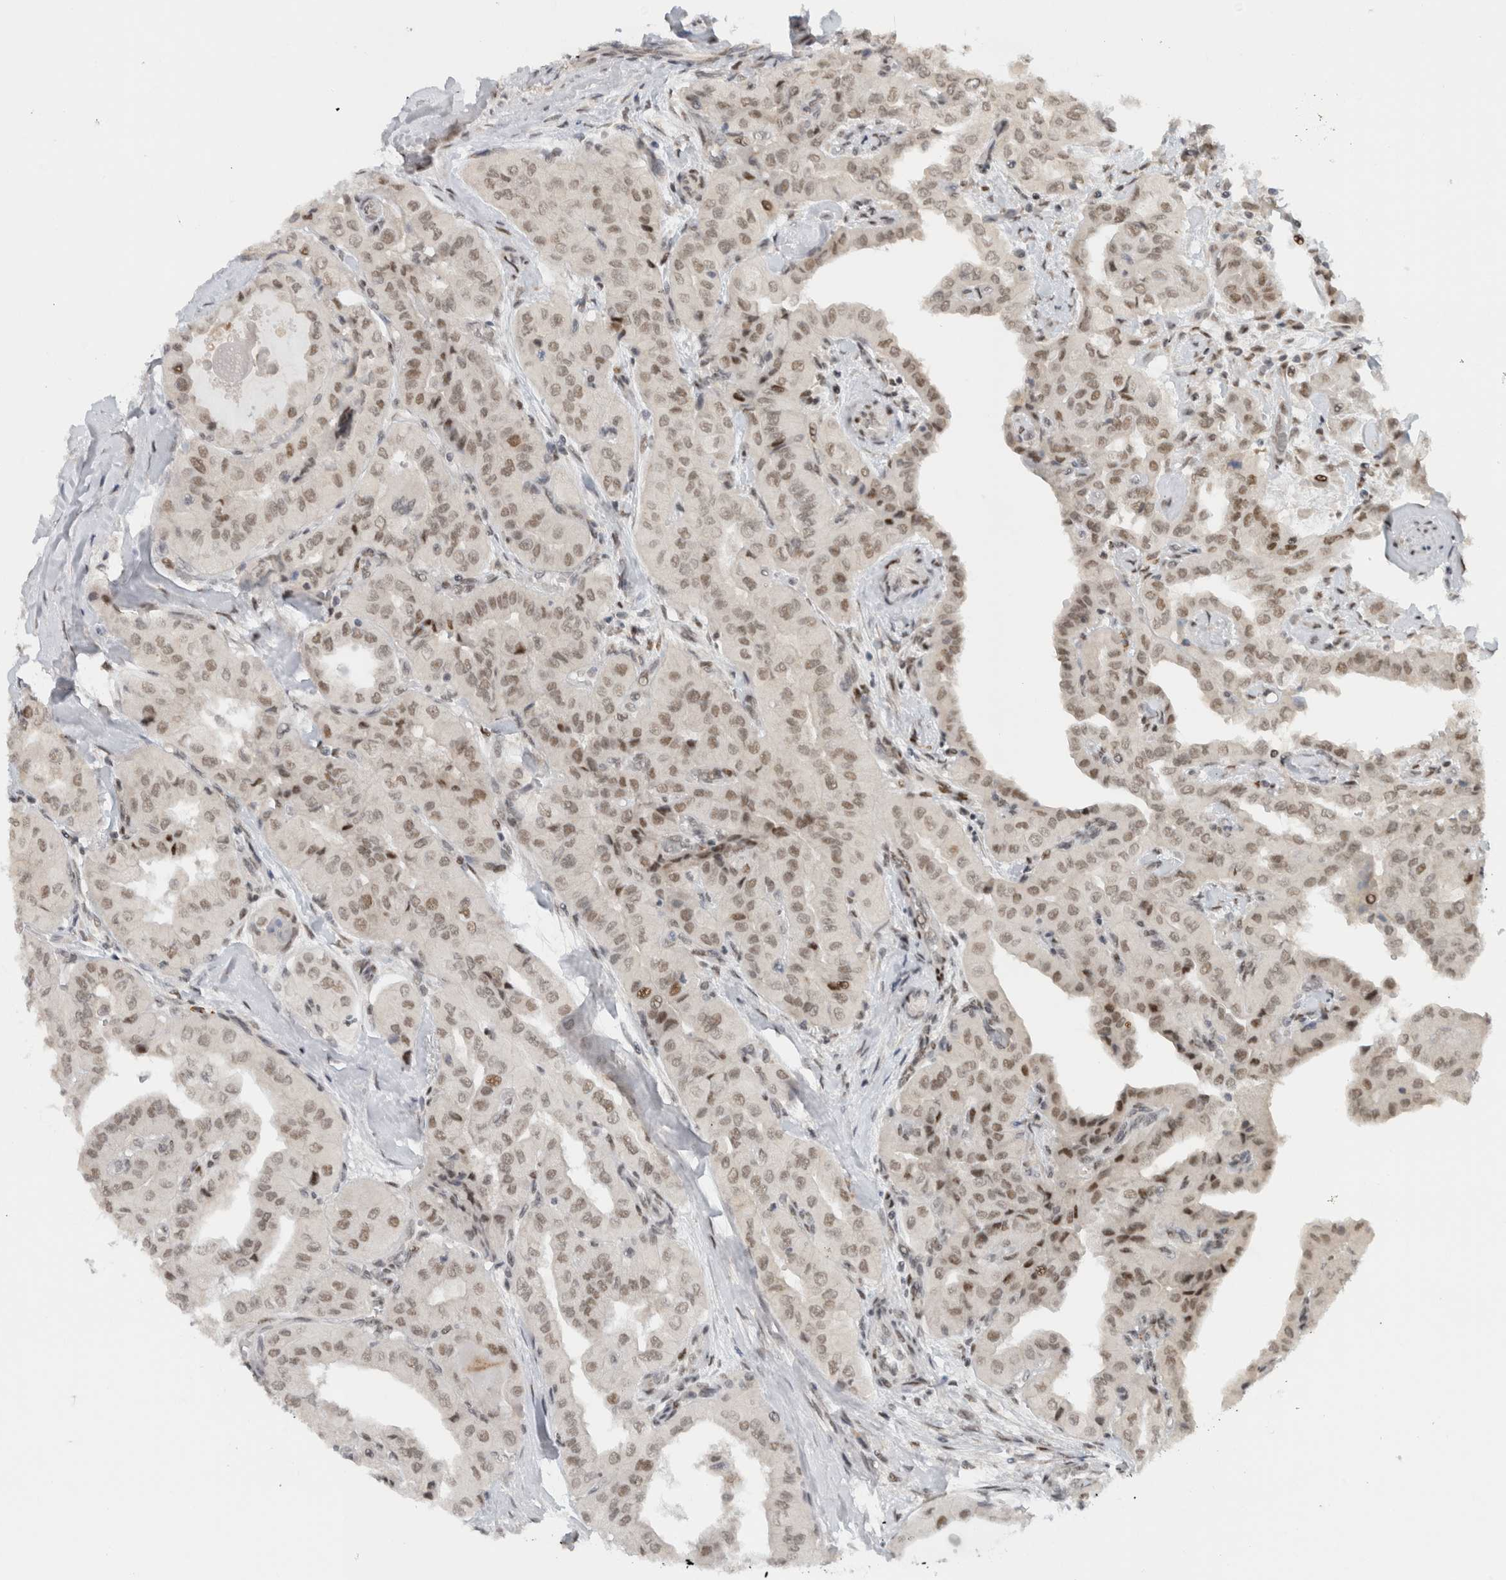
{"staining": {"intensity": "moderate", "quantity": ">75%", "location": "nuclear"}, "tissue": "thyroid cancer", "cell_type": "Tumor cells", "image_type": "cancer", "snomed": [{"axis": "morphology", "description": "Papillary adenocarcinoma, NOS"}, {"axis": "topography", "description": "Thyroid gland"}], "caption": "Immunohistochemistry of human thyroid papillary adenocarcinoma shows medium levels of moderate nuclear expression in about >75% of tumor cells. (IHC, brightfield microscopy, high magnification).", "gene": "HNRNPR", "patient": {"sex": "female", "age": 59}}